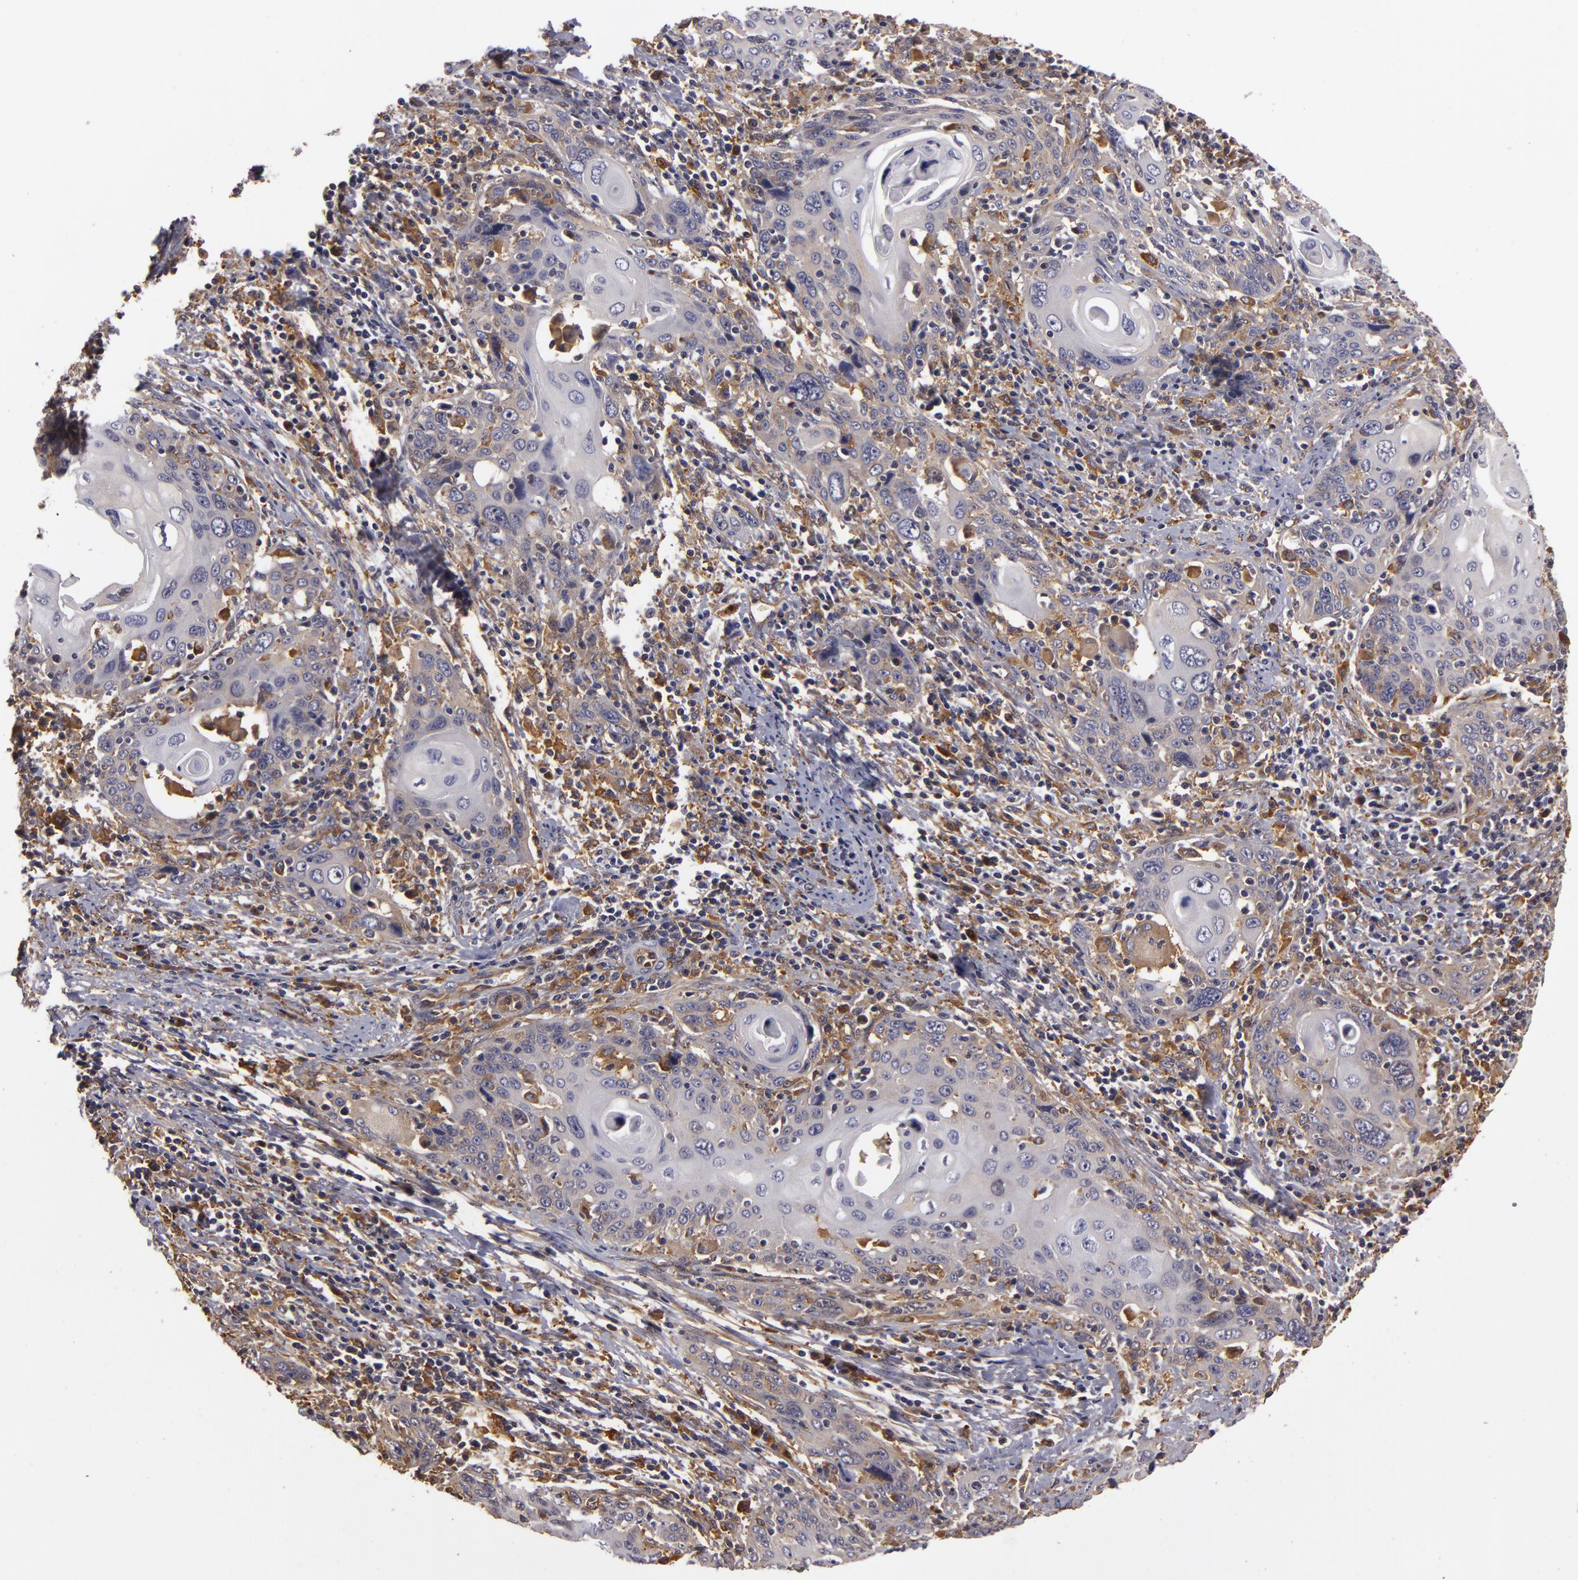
{"staining": {"intensity": "negative", "quantity": "none", "location": "none"}, "tissue": "cervical cancer", "cell_type": "Tumor cells", "image_type": "cancer", "snomed": [{"axis": "morphology", "description": "Squamous cell carcinoma, NOS"}, {"axis": "topography", "description": "Cervix"}], "caption": "A high-resolution image shows immunohistochemistry staining of cervical cancer (squamous cell carcinoma), which exhibits no significant expression in tumor cells. (Brightfield microscopy of DAB immunohistochemistry at high magnification).", "gene": "ZNF229", "patient": {"sex": "female", "age": 54}}